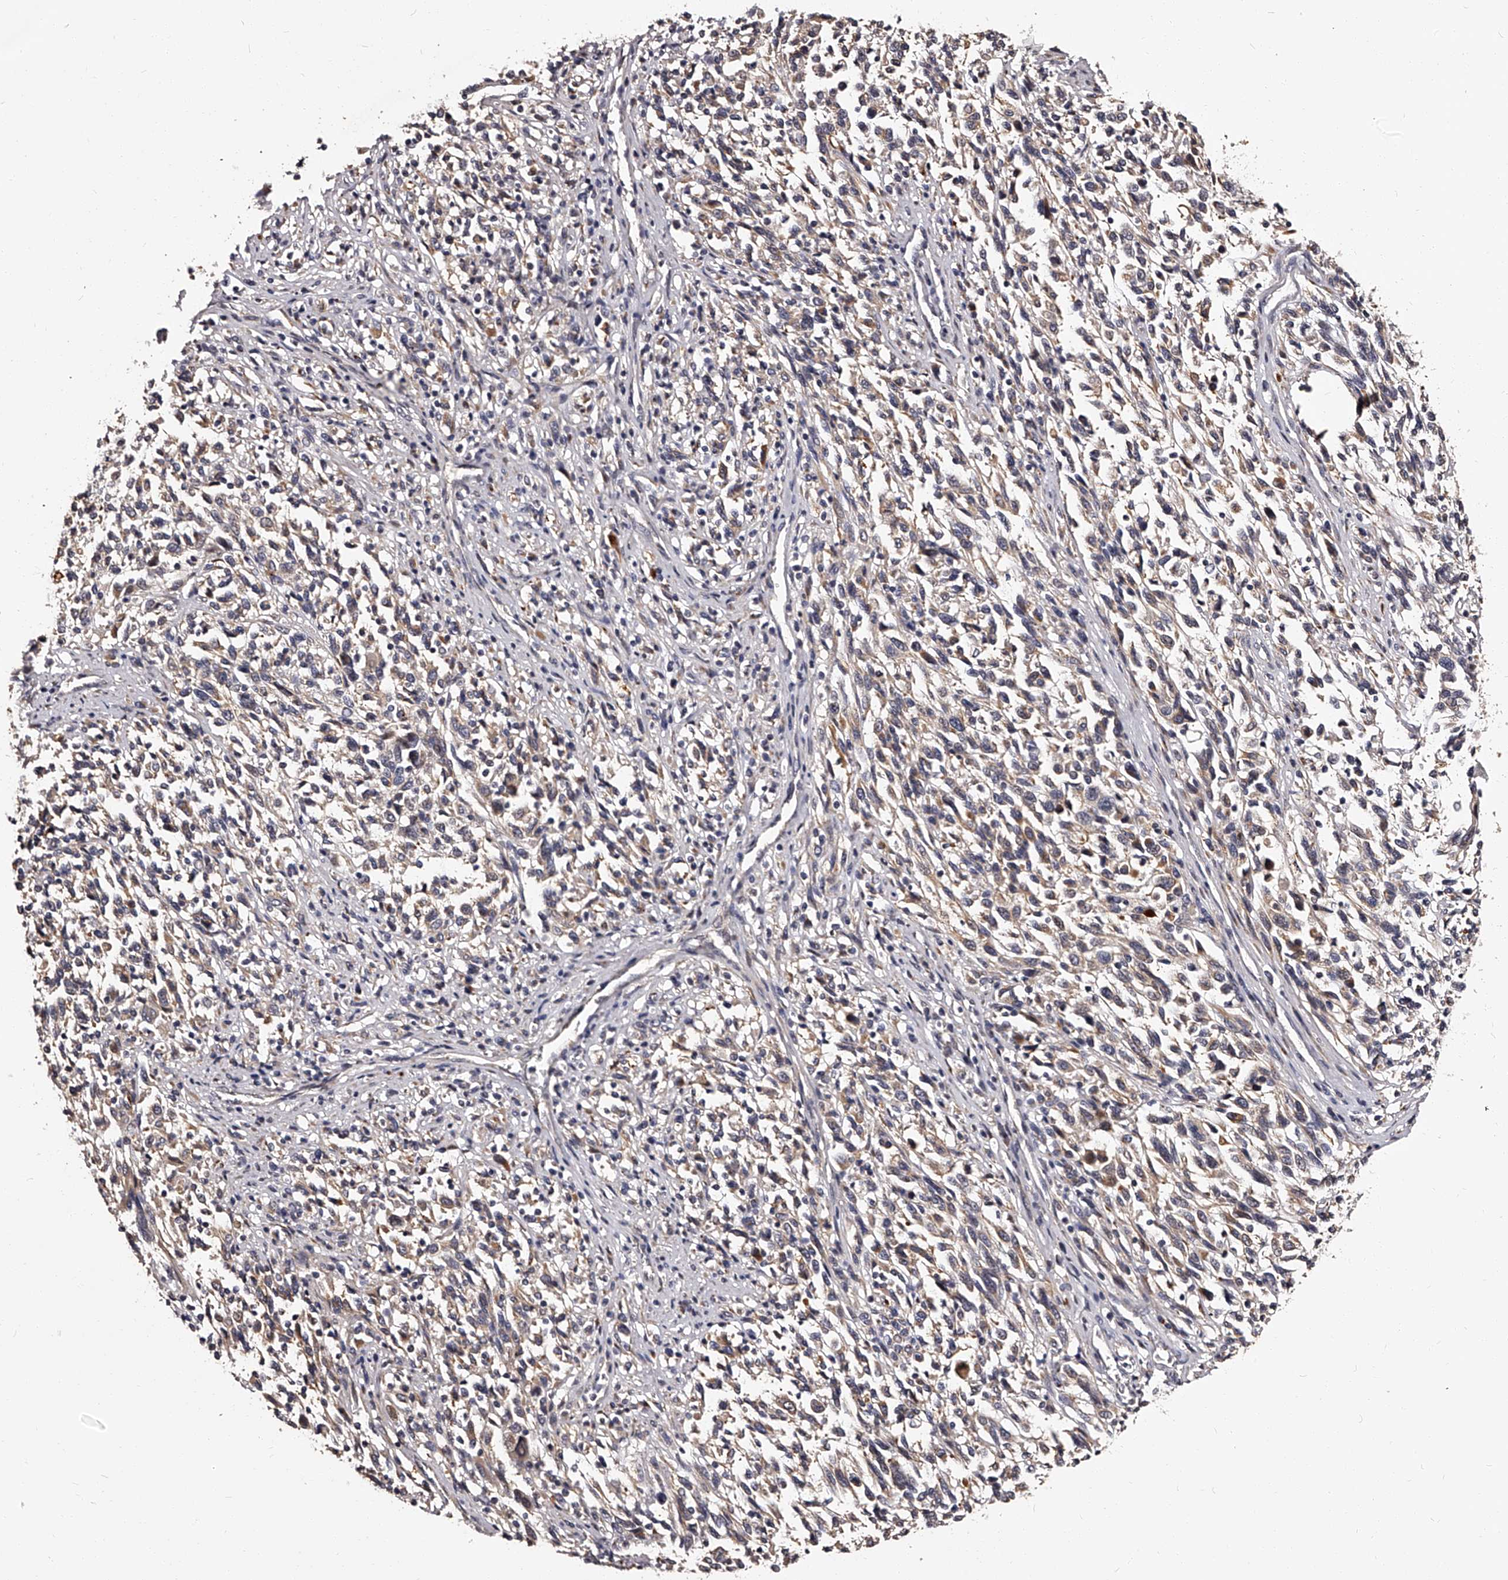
{"staining": {"intensity": "negative", "quantity": "none", "location": "none"}, "tissue": "melanoma", "cell_type": "Tumor cells", "image_type": "cancer", "snomed": [{"axis": "morphology", "description": "Malignant melanoma, Metastatic site"}, {"axis": "topography", "description": "Lymph node"}], "caption": "Melanoma stained for a protein using immunohistochemistry shows no positivity tumor cells.", "gene": "RSC1A1", "patient": {"sex": "male", "age": 61}}